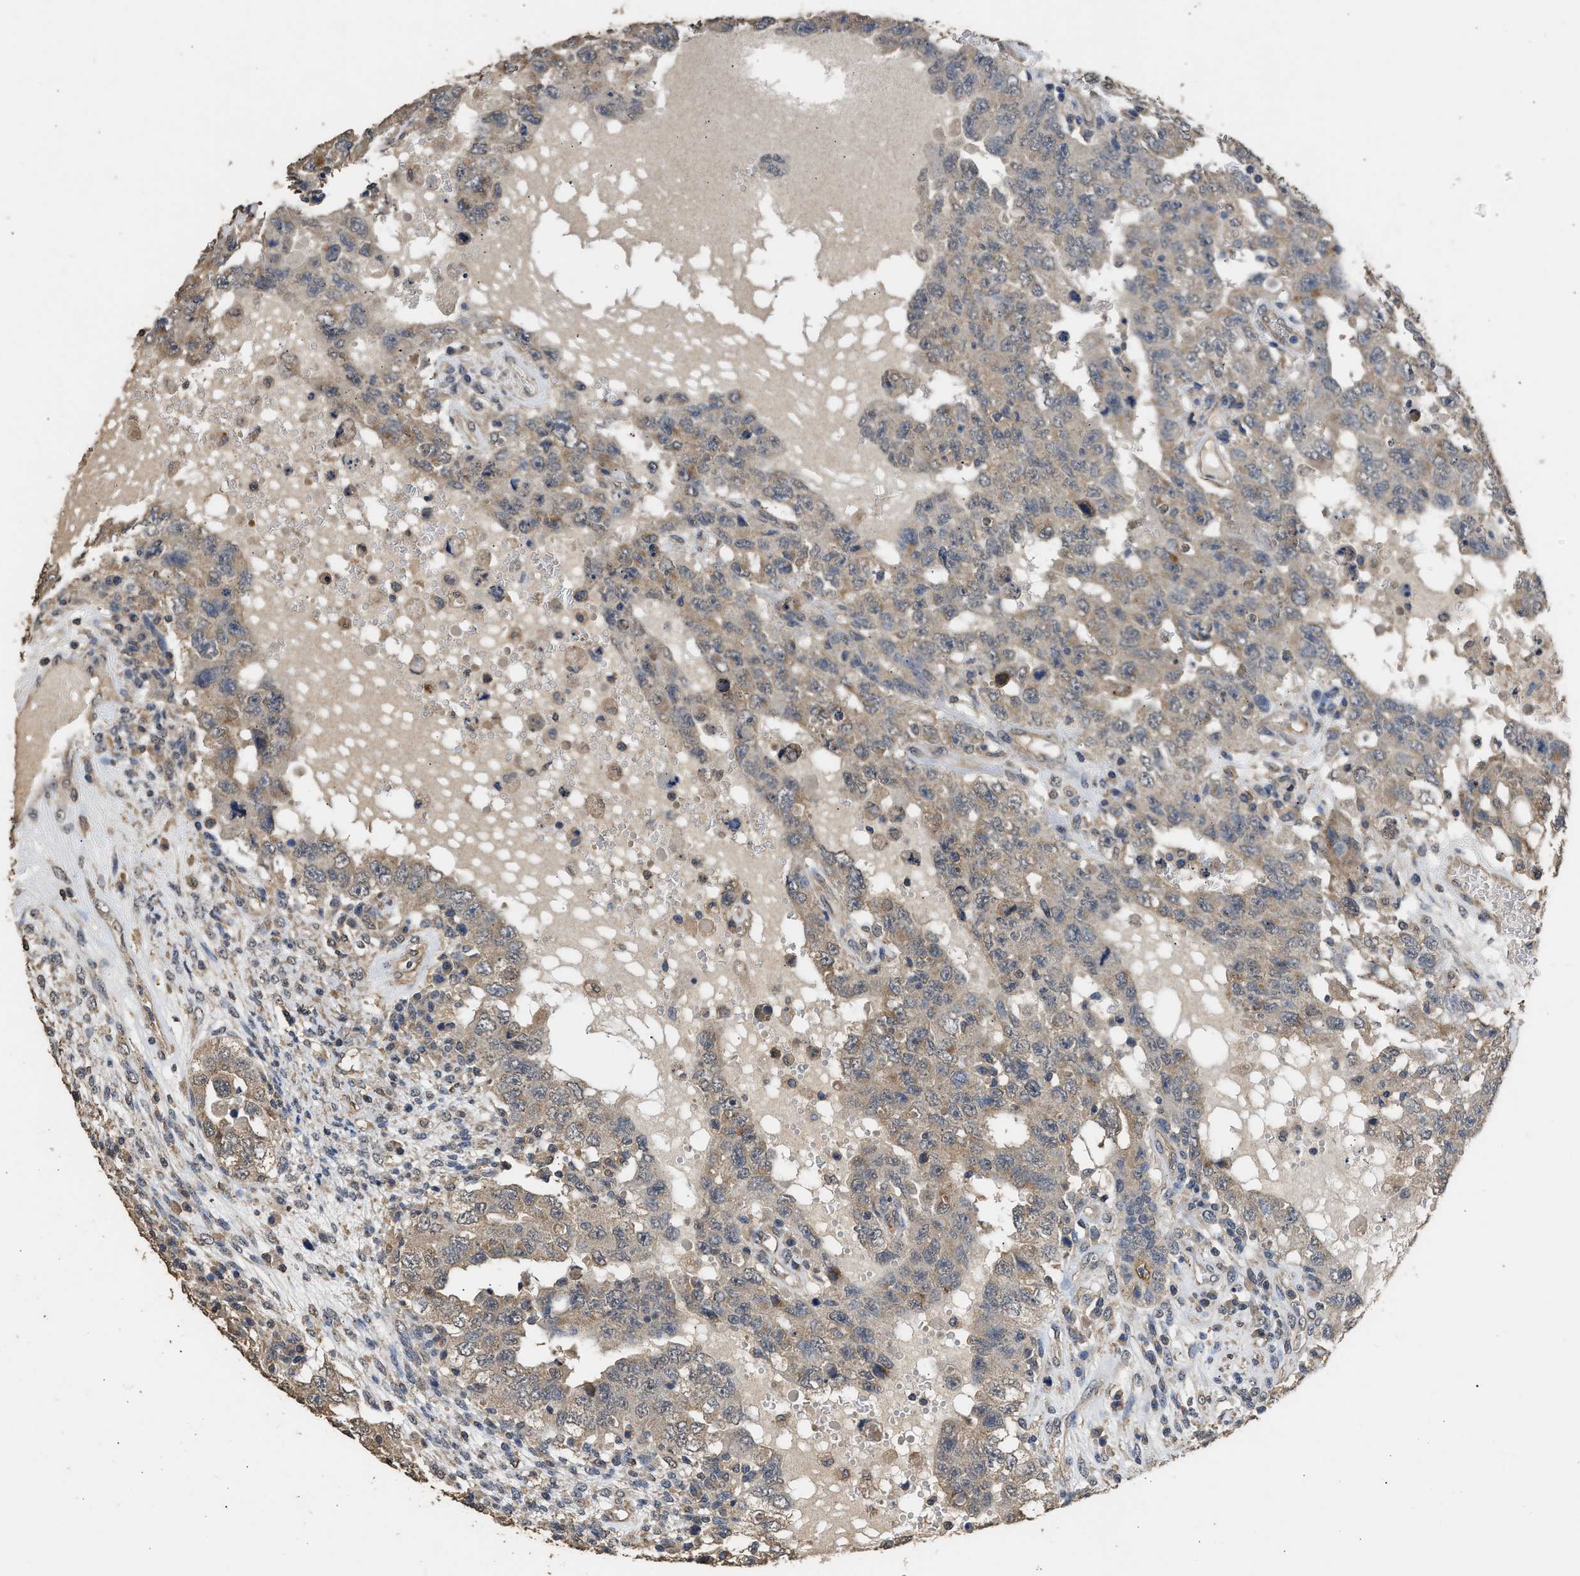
{"staining": {"intensity": "weak", "quantity": "25%-75%", "location": "cytoplasmic/membranous"}, "tissue": "testis cancer", "cell_type": "Tumor cells", "image_type": "cancer", "snomed": [{"axis": "morphology", "description": "Carcinoma, Embryonal, NOS"}, {"axis": "topography", "description": "Testis"}], "caption": "A brown stain highlights weak cytoplasmic/membranous staining of a protein in embryonal carcinoma (testis) tumor cells.", "gene": "SPINT2", "patient": {"sex": "male", "age": 26}}